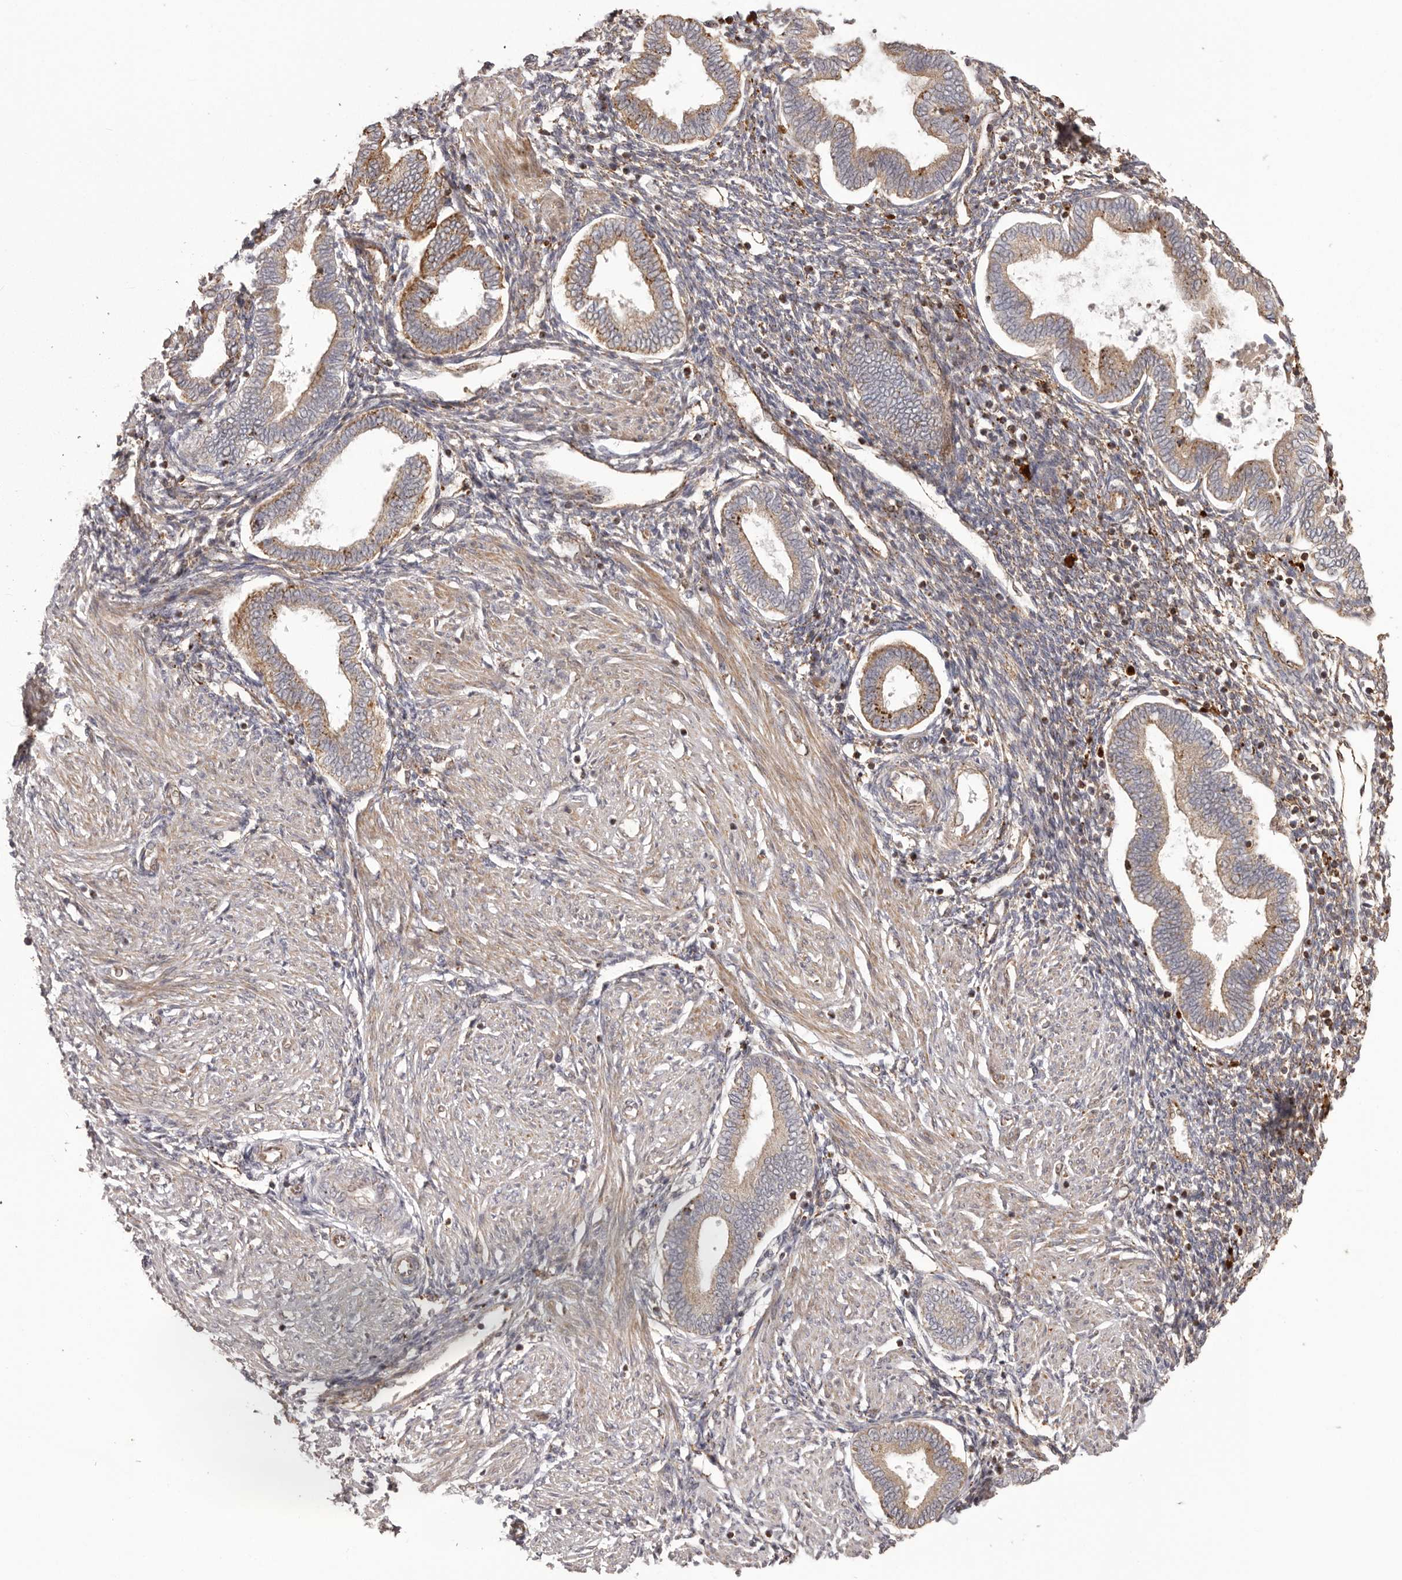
{"staining": {"intensity": "moderate", "quantity": "25%-75%", "location": "cytoplasmic/membranous"}, "tissue": "endometrium", "cell_type": "Cells in endometrial stroma", "image_type": "normal", "snomed": [{"axis": "morphology", "description": "Normal tissue, NOS"}, {"axis": "topography", "description": "Endometrium"}], "caption": "A micrograph of human endometrium stained for a protein reveals moderate cytoplasmic/membranous brown staining in cells in endometrial stroma. (brown staining indicates protein expression, while blue staining denotes nuclei).", "gene": "NUP43", "patient": {"sex": "female", "age": 53}}